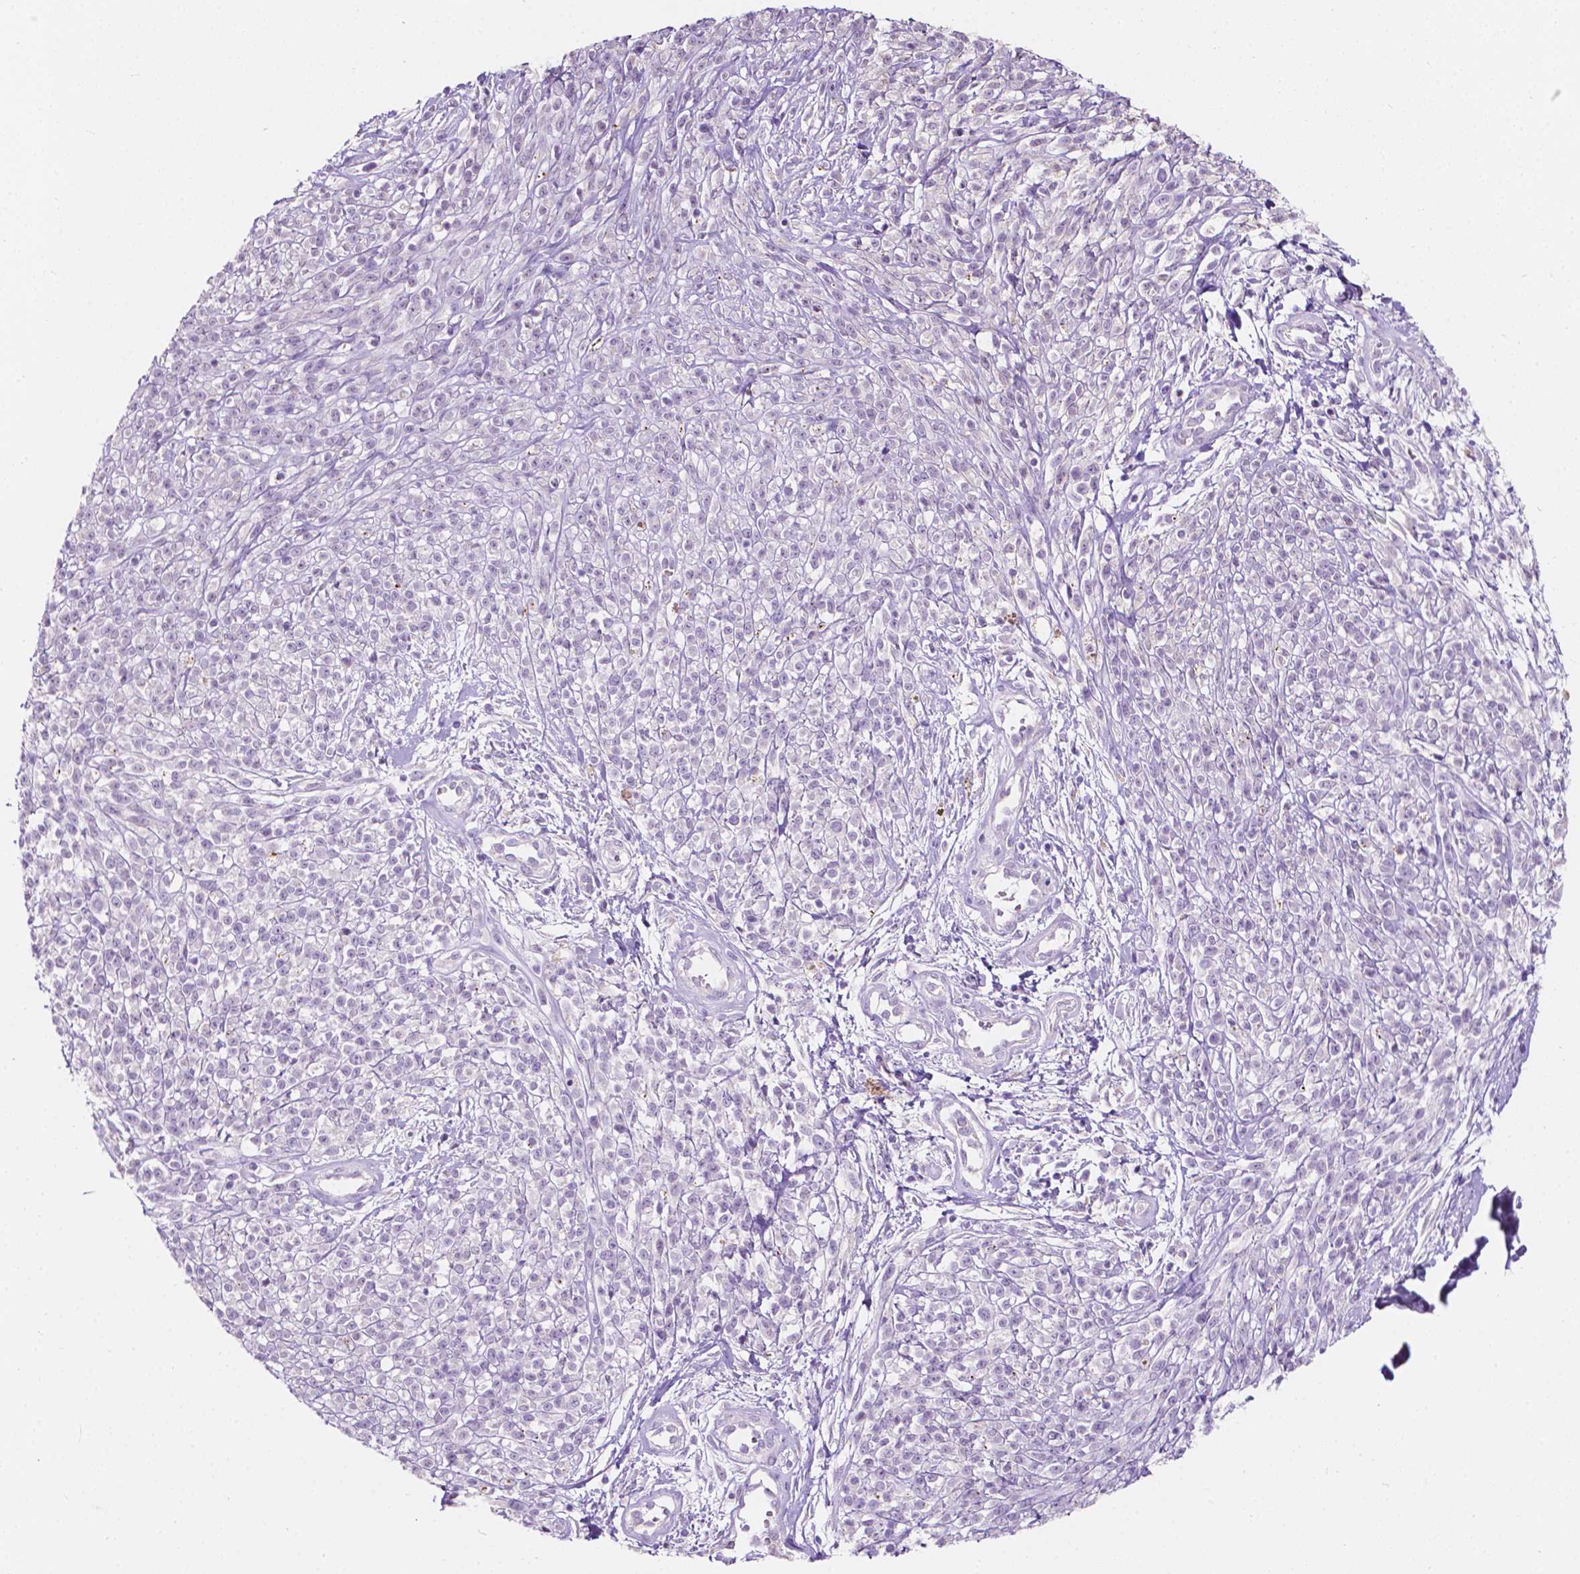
{"staining": {"intensity": "negative", "quantity": "none", "location": "none"}, "tissue": "melanoma", "cell_type": "Tumor cells", "image_type": "cancer", "snomed": [{"axis": "morphology", "description": "Malignant melanoma, NOS"}, {"axis": "topography", "description": "Skin"}, {"axis": "topography", "description": "Skin of trunk"}], "caption": "IHC image of malignant melanoma stained for a protein (brown), which exhibits no positivity in tumor cells.", "gene": "NOS1AP", "patient": {"sex": "male", "age": 74}}